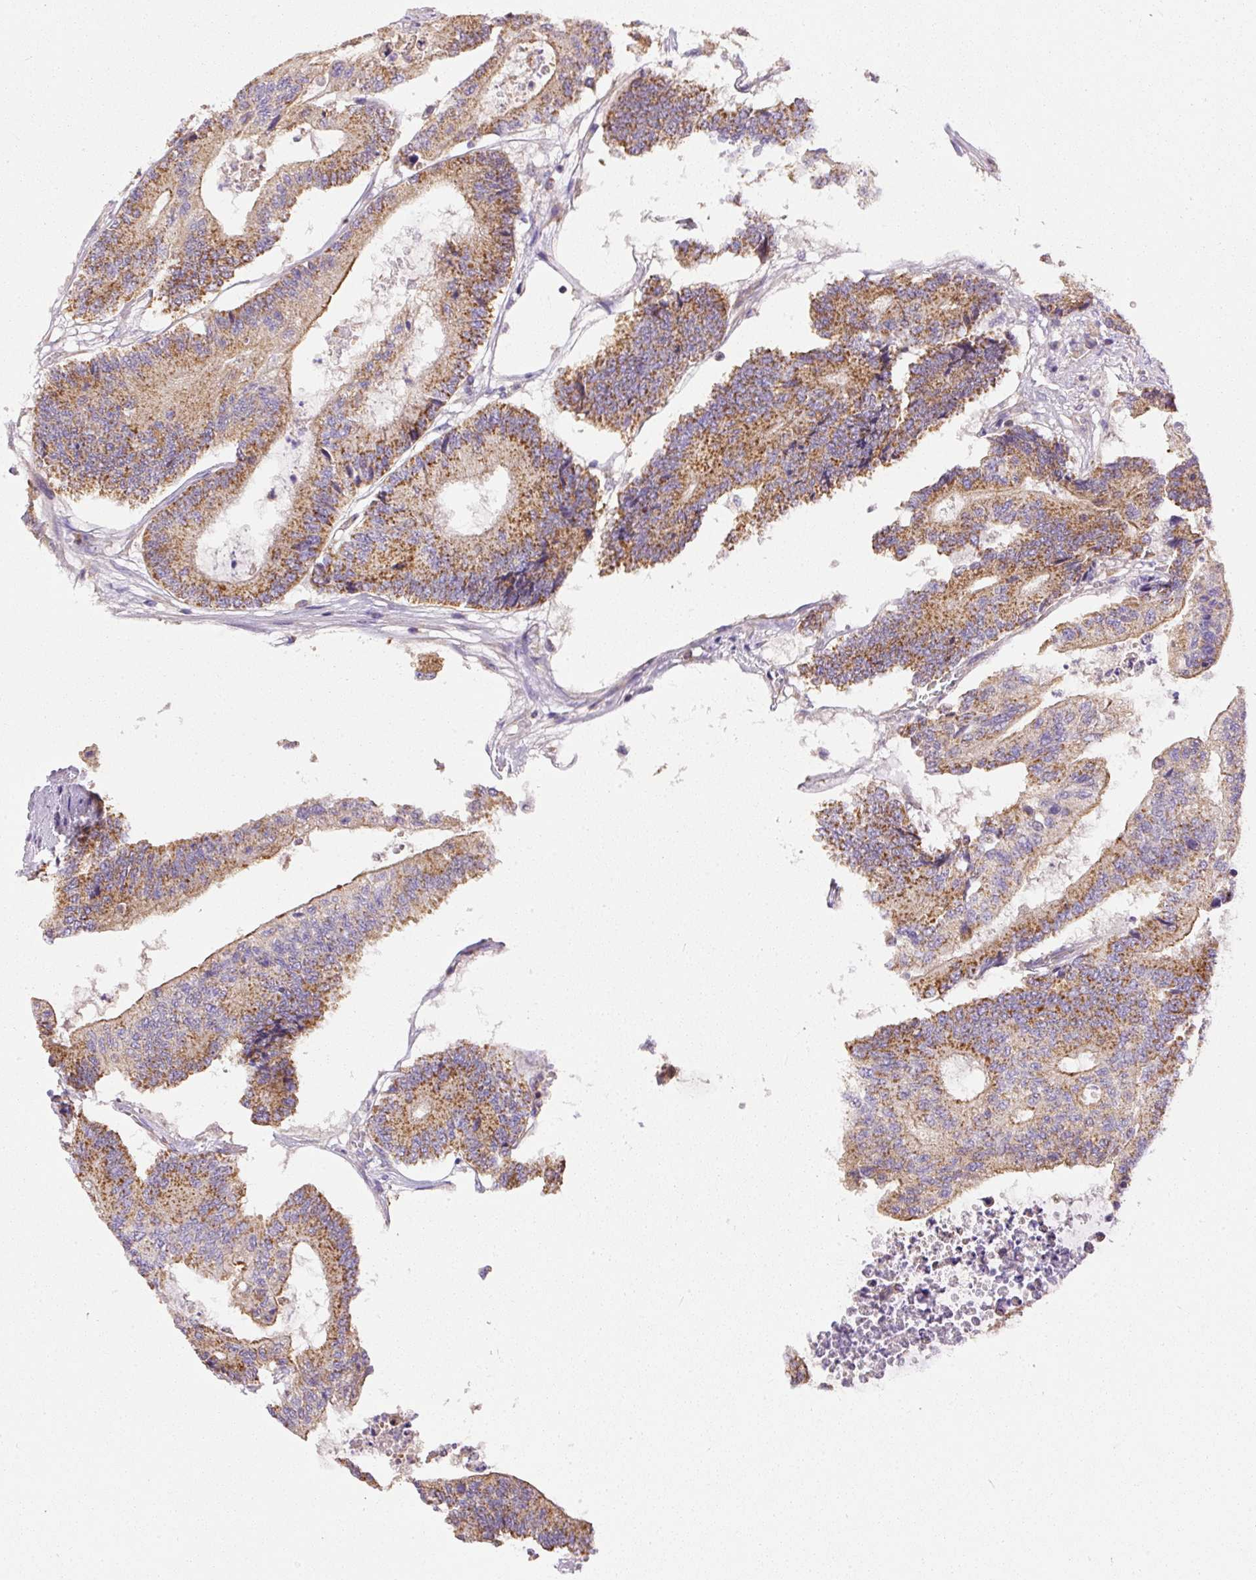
{"staining": {"intensity": "moderate", "quantity": ">75%", "location": "cytoplasmic/membranous"}, "tissue": "colorectal cancer", "cell_type": "Tumor cells", "image_type": "cancer", "snomed": [{"axis": "morphology", "description": "Adenocarcinoma, NOS"}, {"axis": "topography", "description": "Colon"}], "caption": "DAB (3,3'-diaminobenzidine) immunohistochemical staining of colorectal cancer (adenocarcinoma) shows moderate cytoplasmic/membranous protein expression in about >75% of tumor cells.", "gene": "NDUFAF2", "patient": {"sex": "female", "age": 84}}